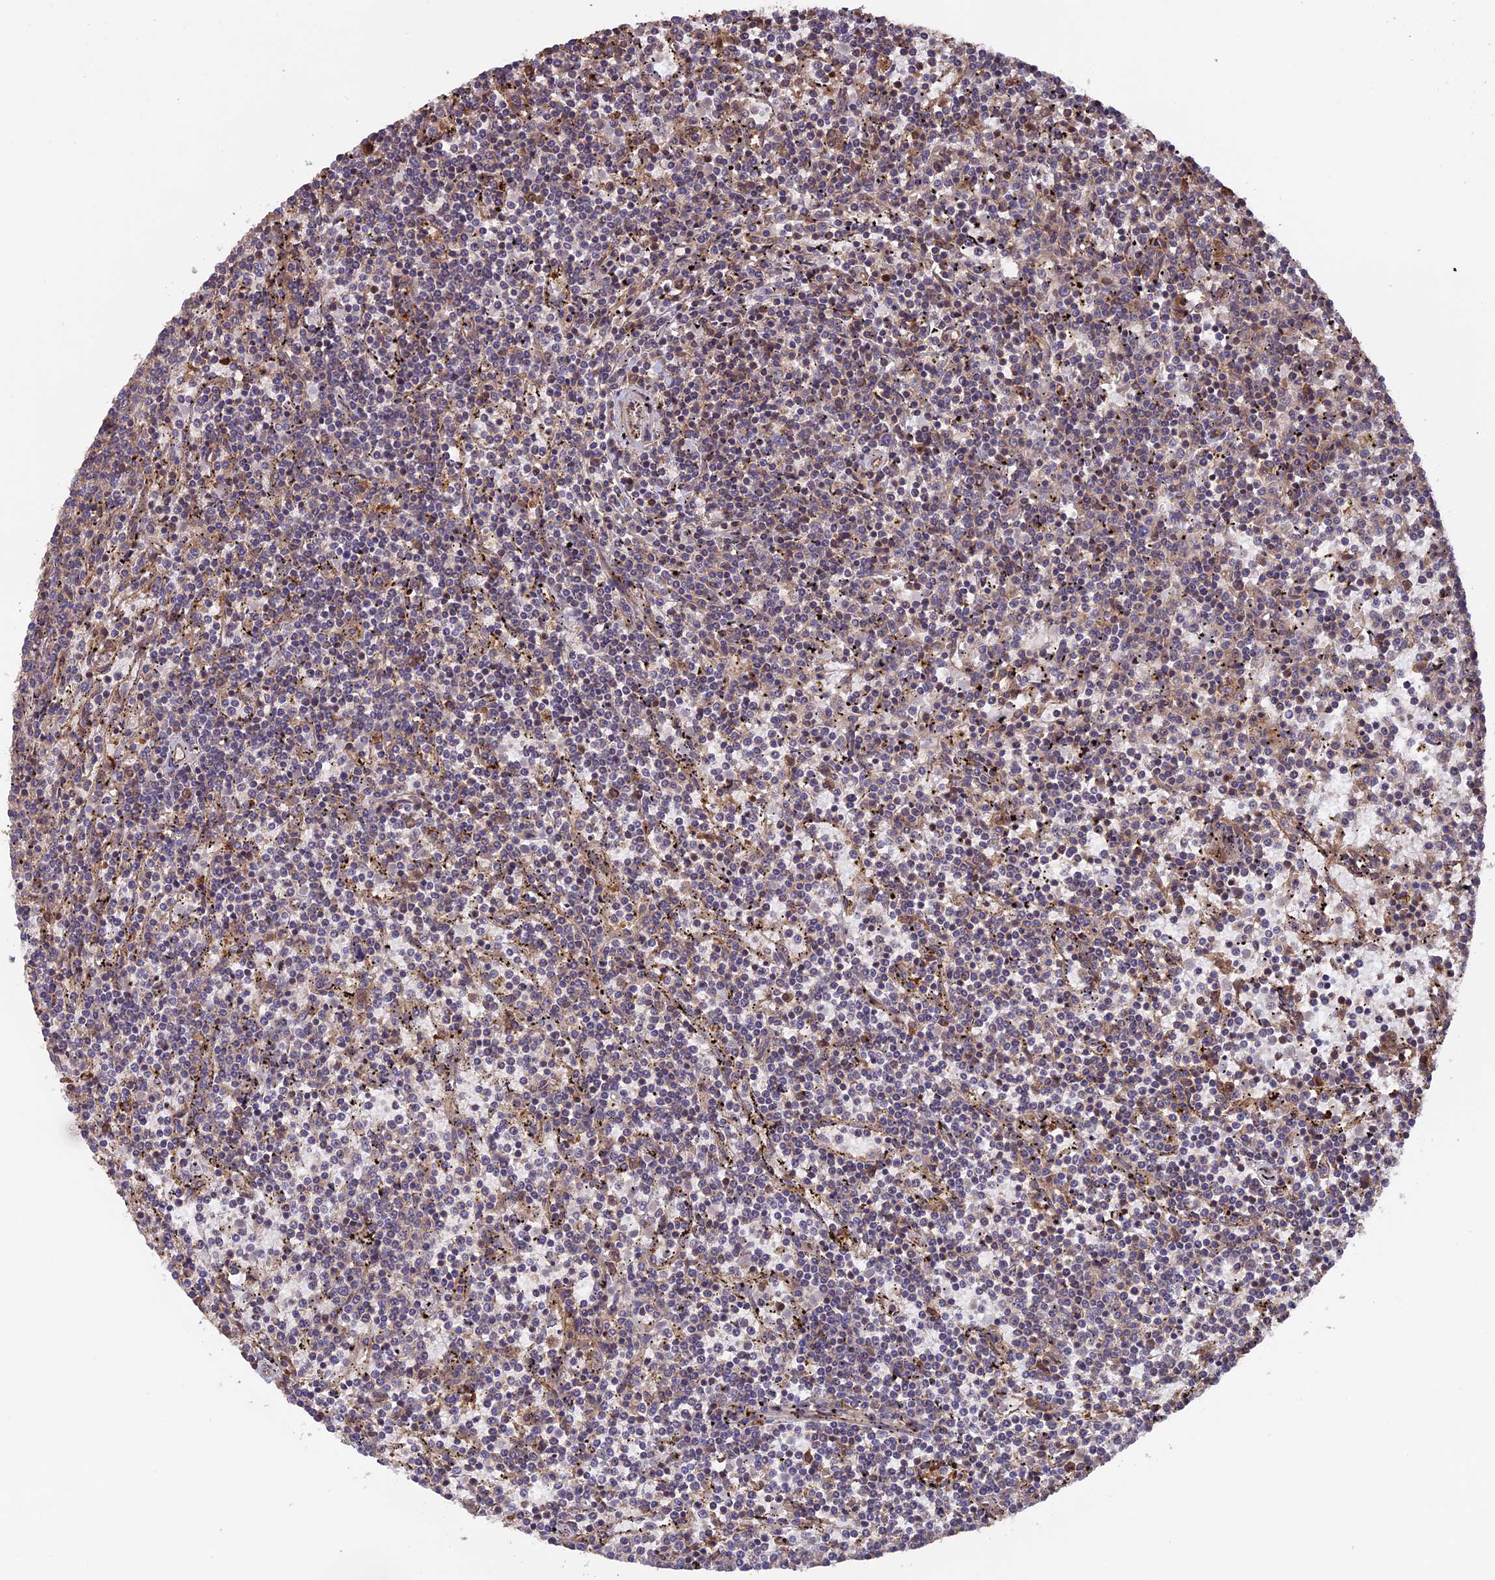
{"staining": {"intensity": "weak", "quantity": "25%-75%", "location": "cytoplasmic/membranous"}, "tissue": "lymphoma", "cell_type": "Tumor cells", "image_type": "cancer", "snomed": [{"axis": "morphology", "description": "Malignant lymphoma, non-Hodgkin's type, Low grade"}, {"axis": "topography", "description": "Spleen"}], "caption": "Tumor cells demonstrate weak cytoplasmic/membranous positivity in about 25%-75% of cells in lymphoma.", "gene": "GAS8", "patient": {"sex": "female", "age": 50}}